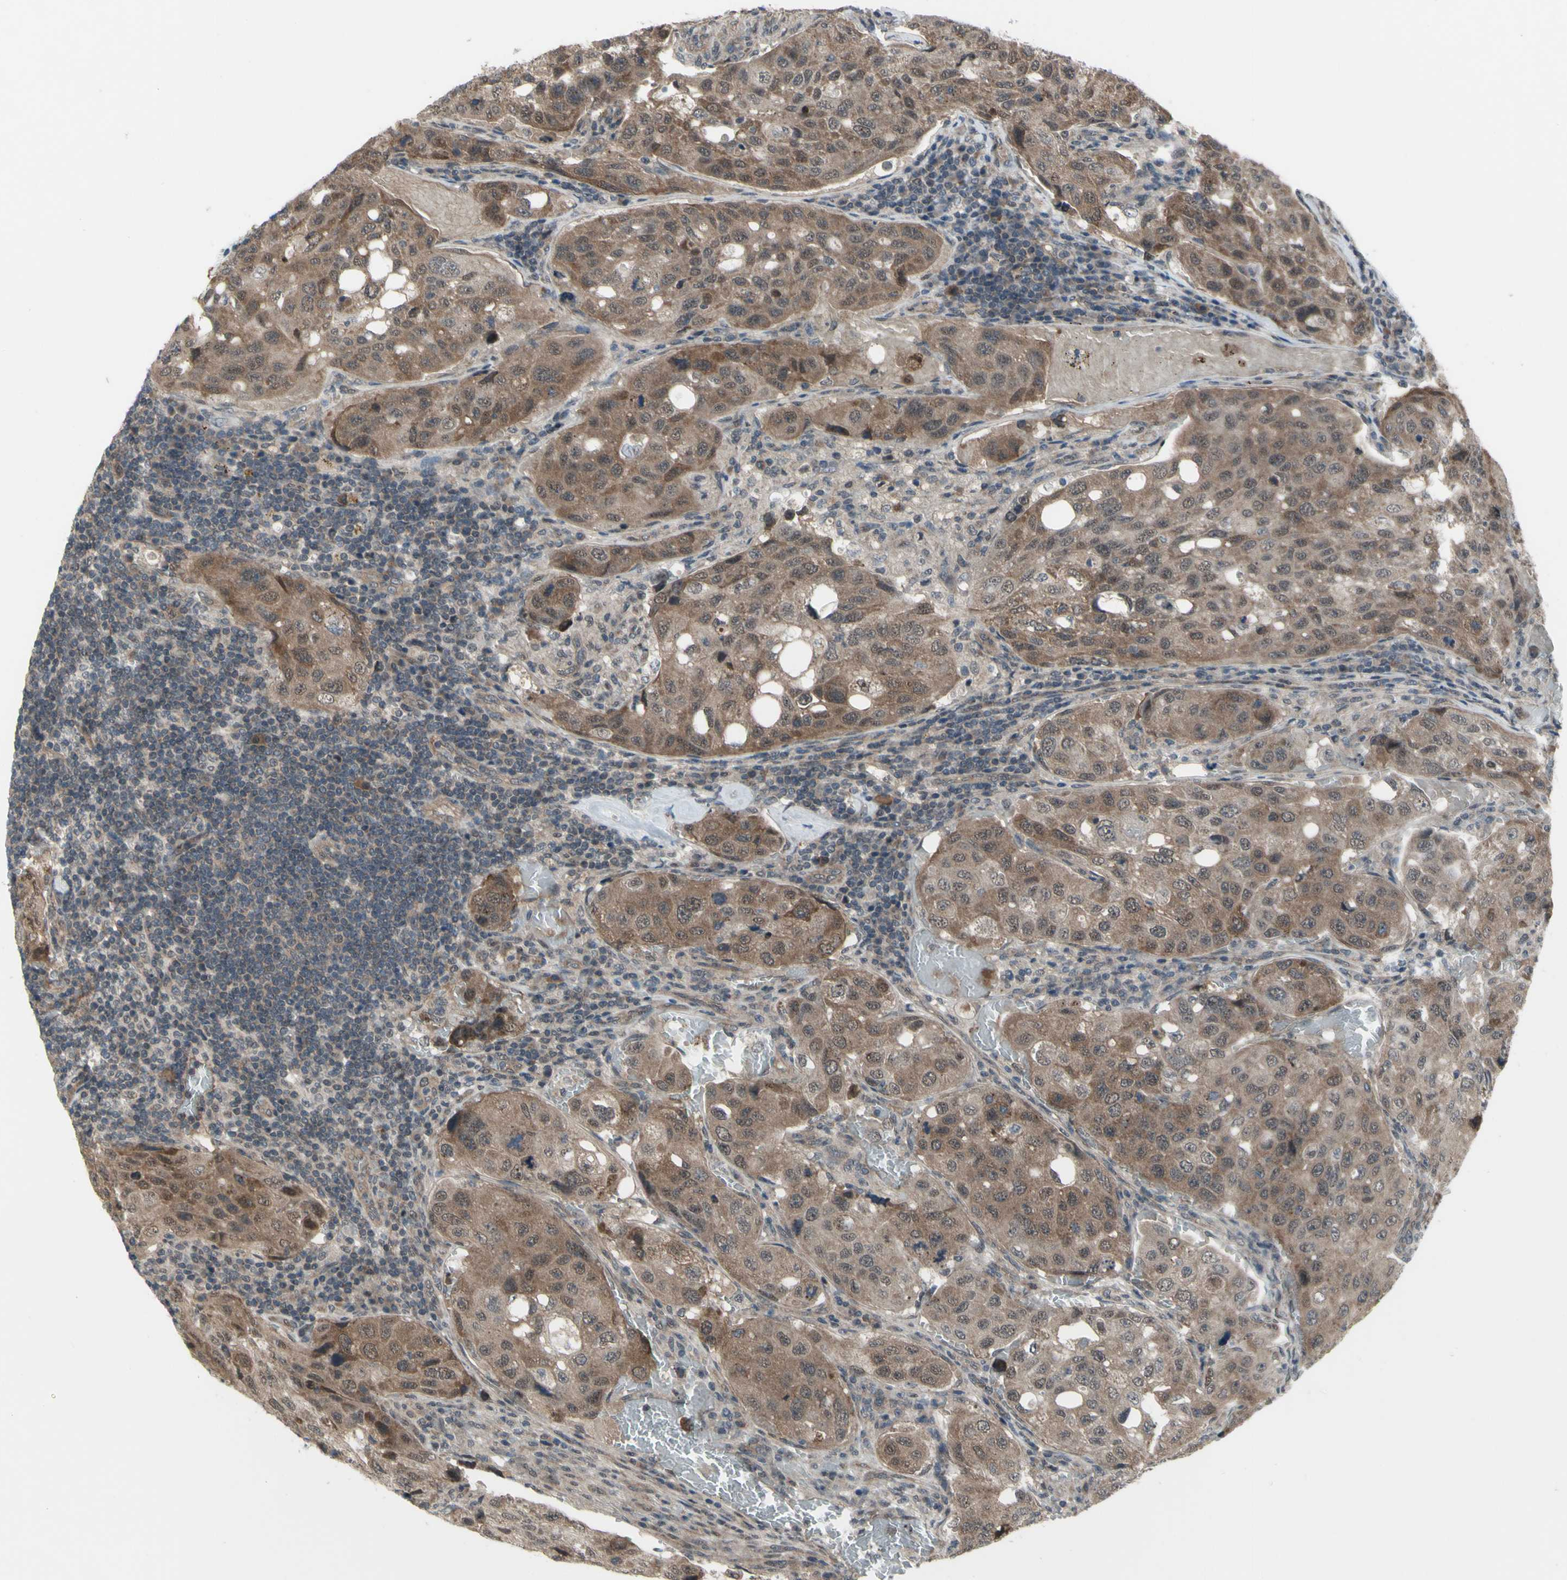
{"staining": {"intensity": "moderate", "quantity": ">75%", "location": "cytoplasmic/membranous"}, "tissue": "urothelial cancer", "cell_type": "Tumor cells", "image_type": "cancer", "snomed": [{"axis": "morphology", "description": "Urothelial carcinoma, High grade"}, {"axis": "topography", "description": "Lymph node"}, {"axis": "topography", "description": "Urinary bladder"}], "caption": "Immunohistochemistry (IHC) of high-grade urothelial carcinoma displays medium levels of moderate cytoplasmic/membranous staining in about >75% of tumor cells.", "gene": "TRDMT1", "patient": {"sex": "male", "age": 51}}